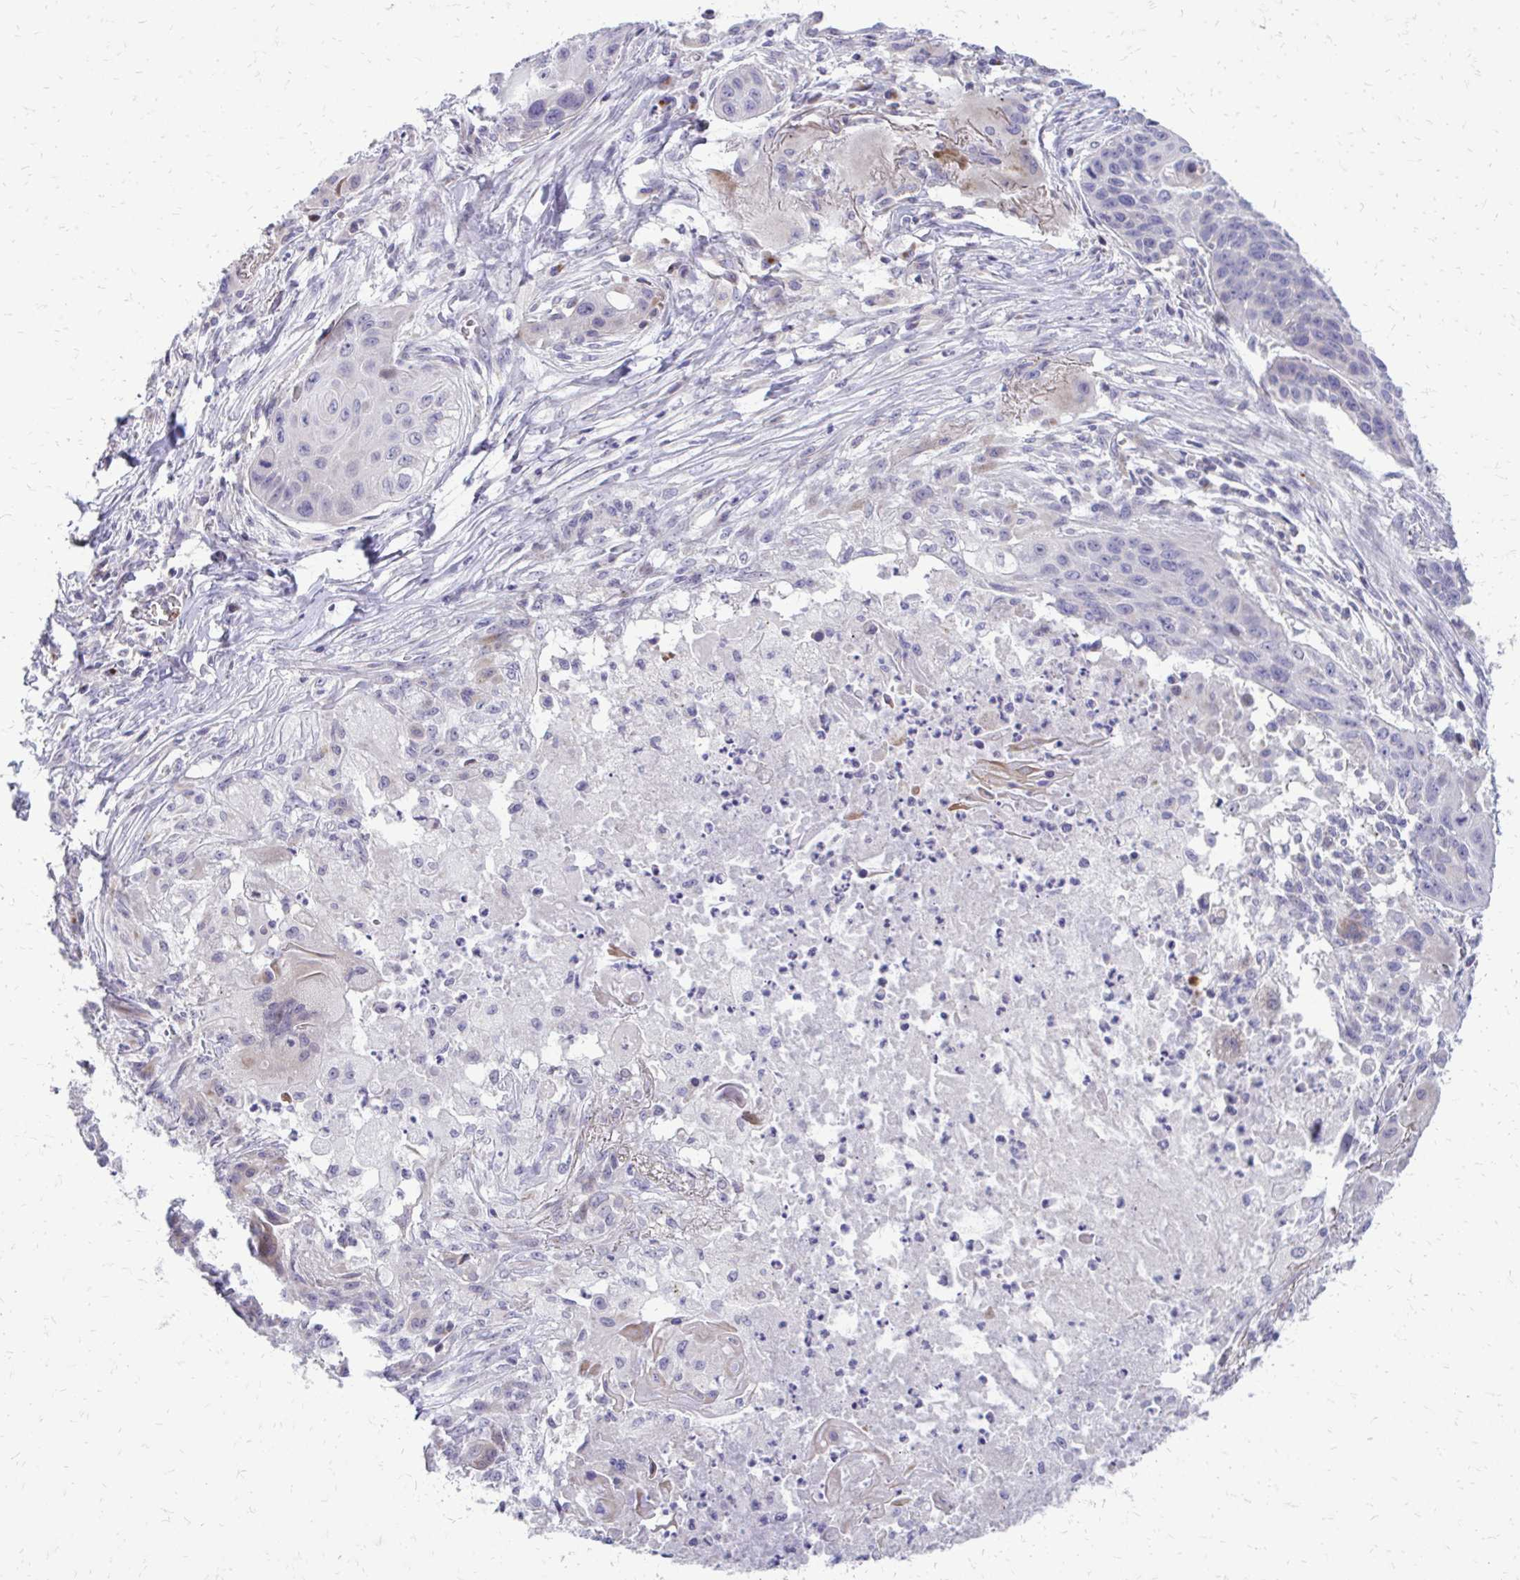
{"staining": {"intensity": "negative", "quantity": "none", "location": "none"}, "tissue": "lung cancer", "cell_type": "Tumor cells", "image_type": "cancer", "snomed": [{"axis": "morphology", "description": "Squamous cell carcinoma, NOS"}, {"axis": "topography", "description": "Lung"}], "caption": "High magnification brightfield microscopy of lung squamous cell carcinoma stained with DAB (brown) and counterstained with hematoxylin (blue): tumor cells show no significant expression.", "gene": "FUNDC2", "patient": {"sex": "male", "age": 71}}